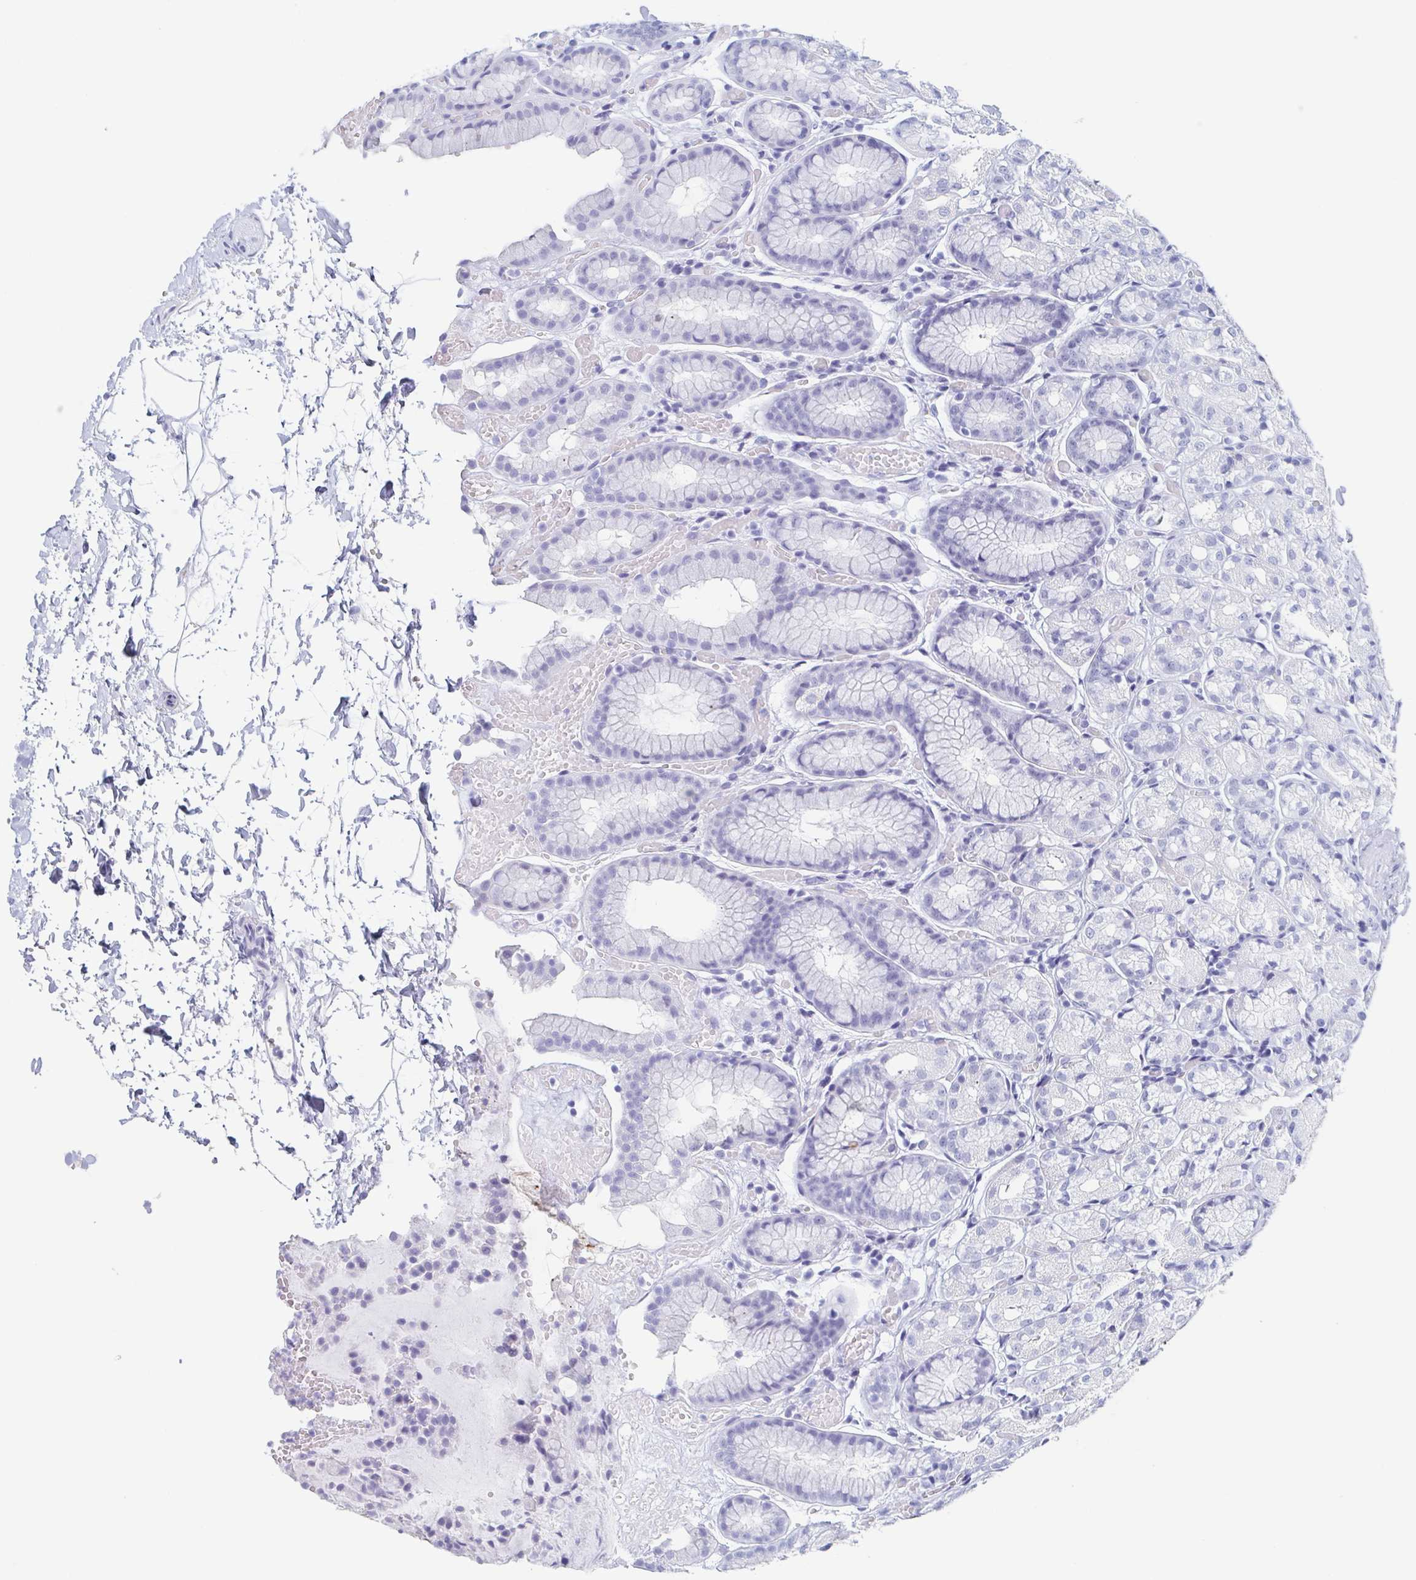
{"staining": {"intensity": "negative", "quantity": "none", "location": "none"}, "tissue": "stomach", "cell_type": "Glandular cells", "image_type": "normal", "snomed": [{"axis": "morphology", "description": "Normal tissue, NOS"}, {"axis": "topography", "description": "Stomach"}], "caption": "This is a photomicrograph of IHC staining of unremarkable stomach, which shows no positivity in glandular cells.", "gene": "REG4", "patient": {"sex": "male", "age": 70}}